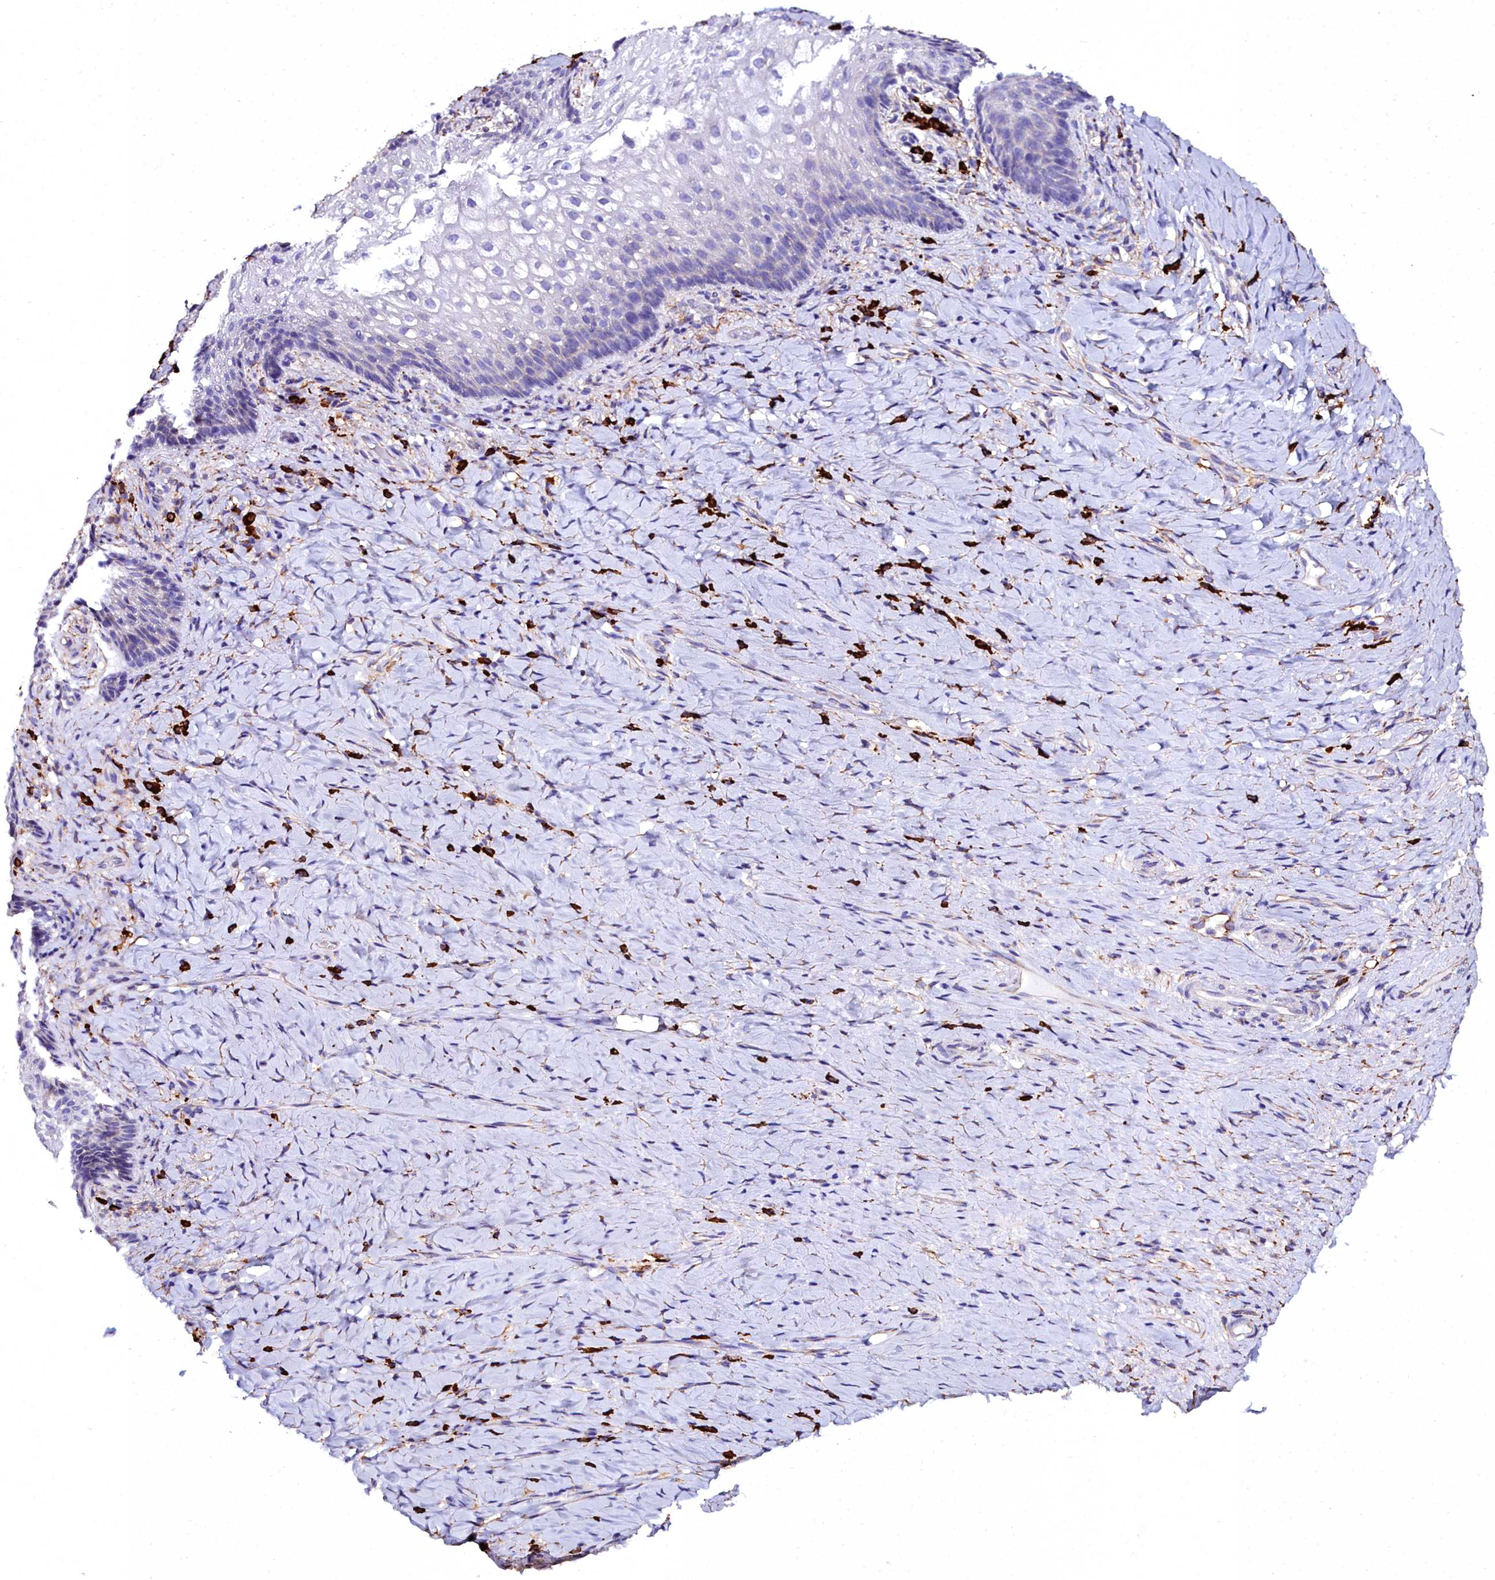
{"staining": {"intensity": "negative", "quantity": "none", "location": "none"}, "tissue": "vagina", "cell_type": "Squamous epithelial cells", "image_type": "normal", "snomed": [{"axis": "morphology", "description": "Normal tissue, NOS"}, {"axis": "topography", "description": "Vagina"}], "caption": "An image of vagina stained for a protein exhibits no brown staining in squamous epithelial cells. (Brightfield microscopy of DAB immunohistochemistry (IHC) at high magnification).", "gene": "TXNDC5", "patient": {"sex": "female", "age": 60}}